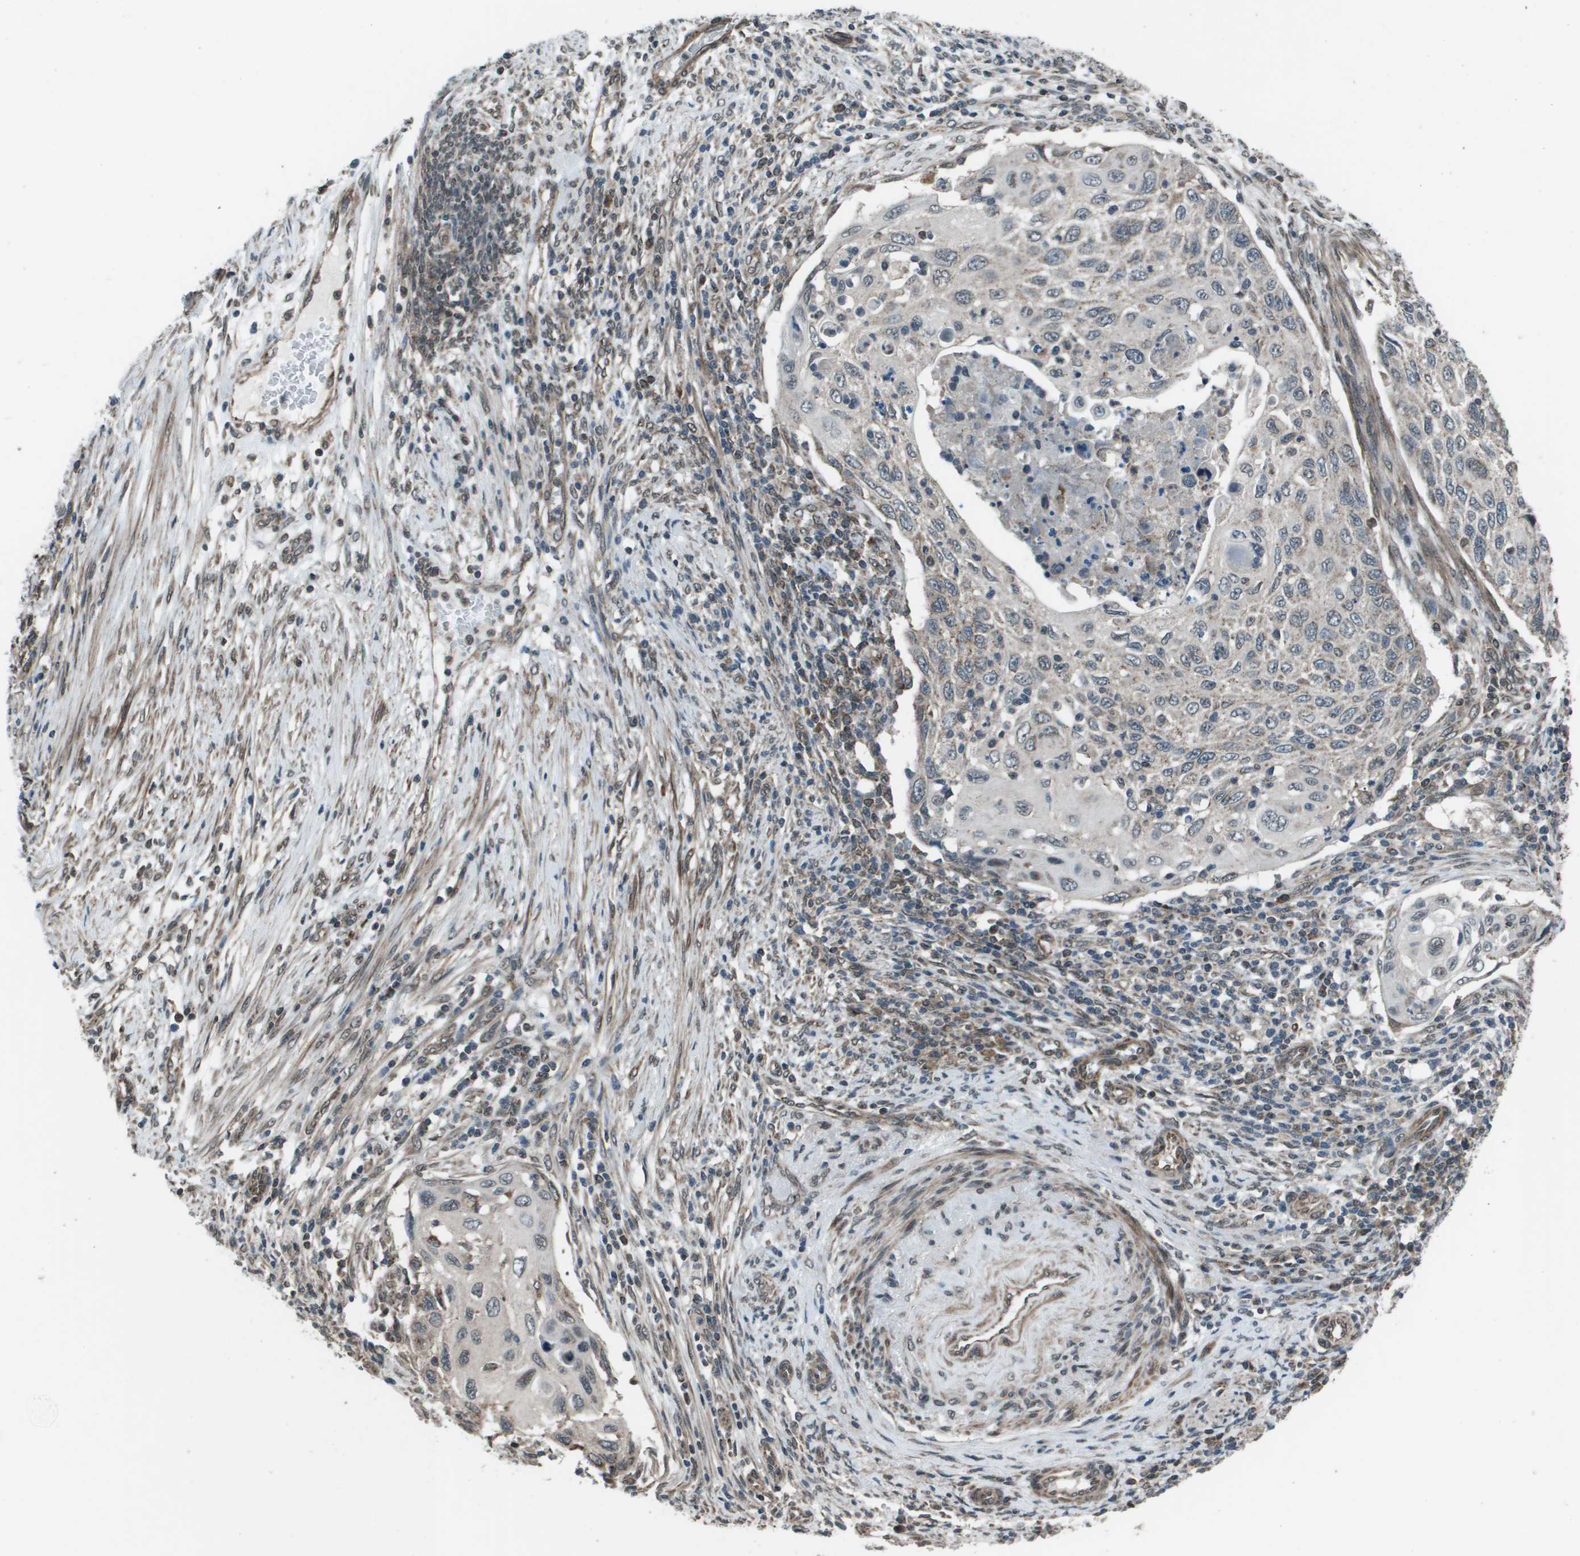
{"staining": {"intensity": "weak", "quantity": "<25%", "location": "cytoplasmic/membranous"}, "tissue": "cervical cancer", "cell_type": "Tumor cells", "image_type": "cancer", "snomed": [{"axis": "morphology", "description": "Squamous cell carcinoma, NOS"}, {"axis": "topography", "description": "Cervix"}], "caption": "The immunohistochemistry (IHC) micrograph has no significant expression in tumor cells of cervical cancer (squamous cell carcinoma) tissue.", "gene": "PPFIA1", "patient": {"sex": "female", "age": 70}}